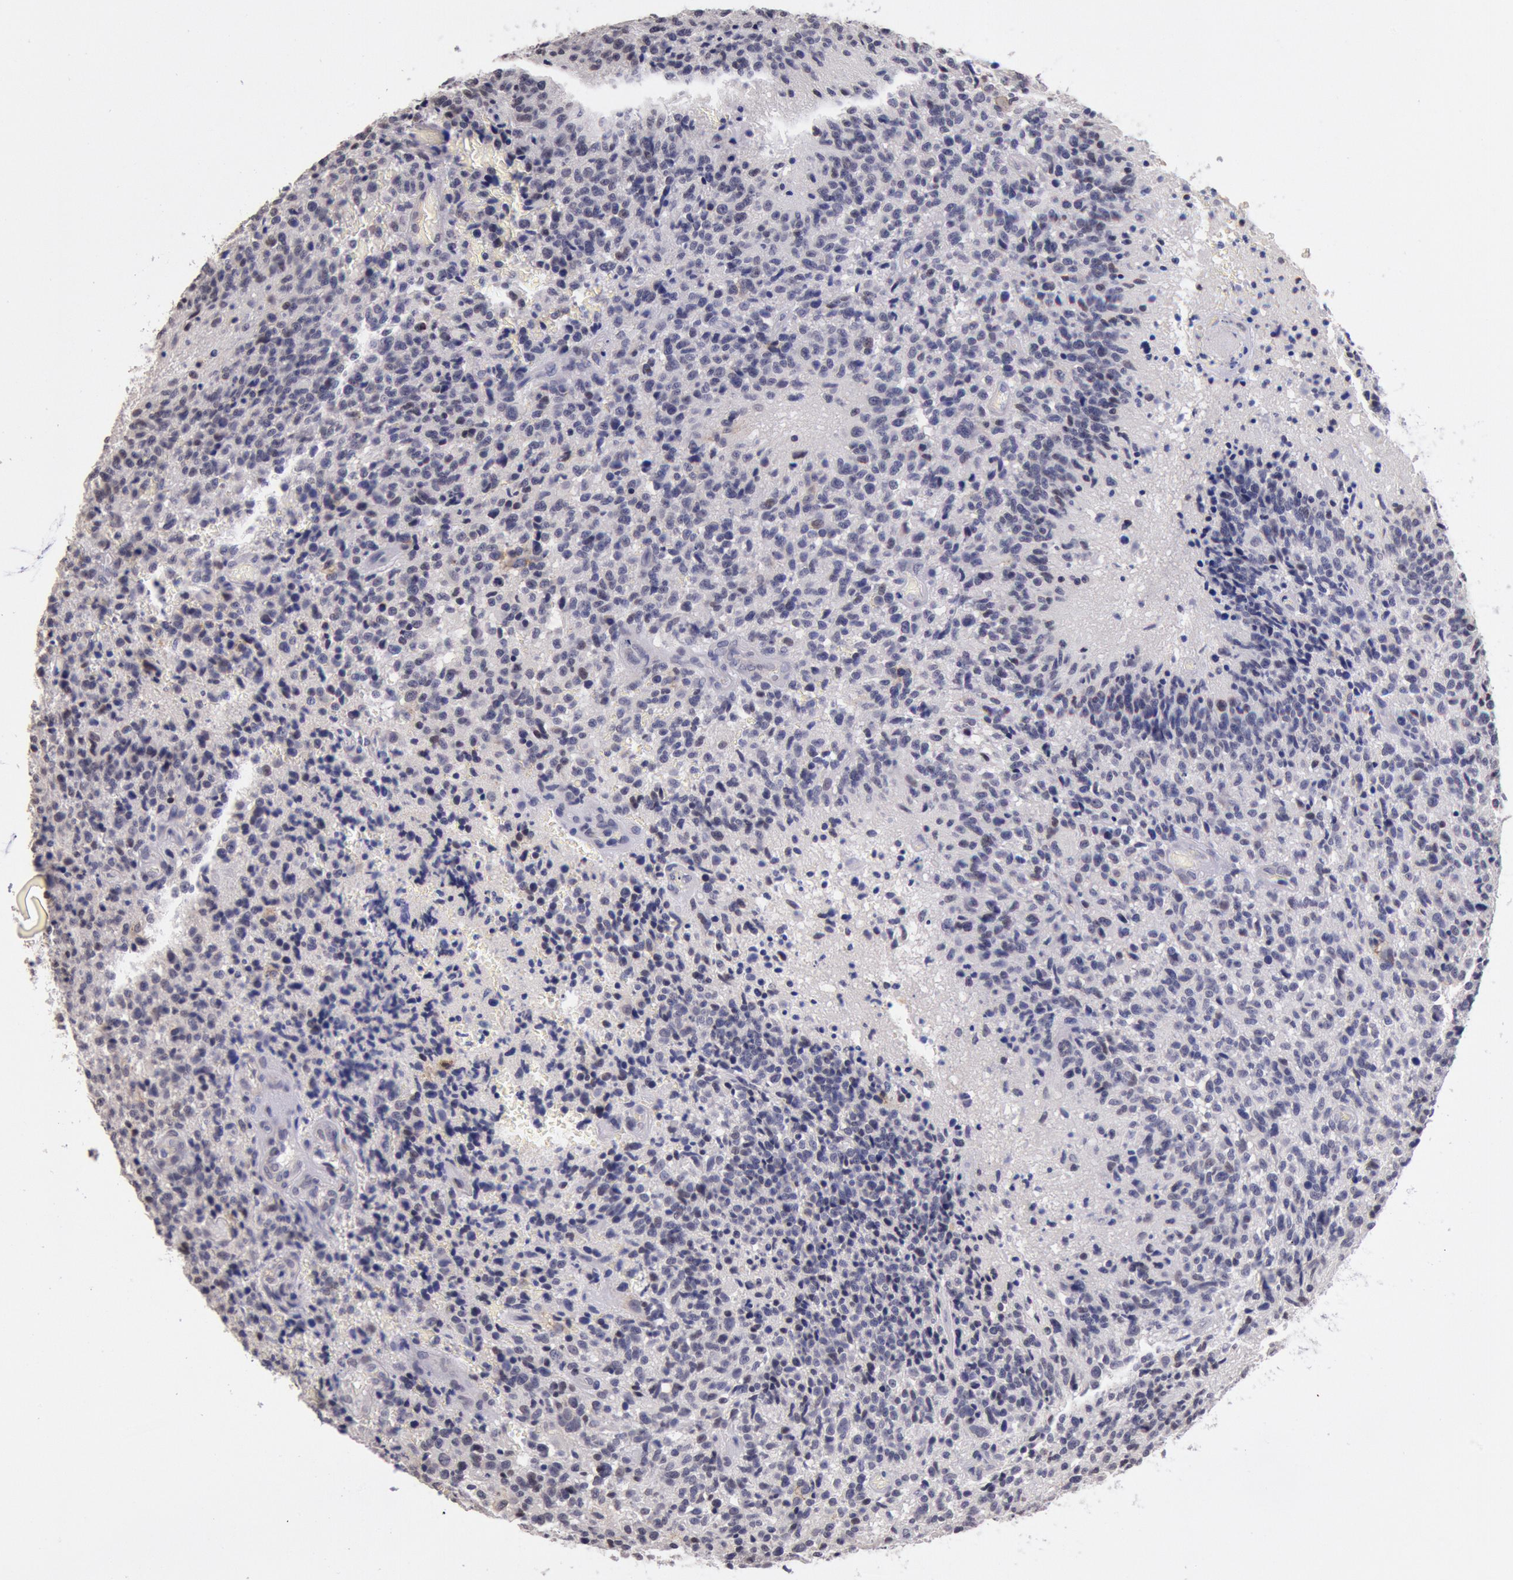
{"staining": {"intensity": "negative", "quantity": "none", "location": "none"}, "tissue": "glioma", "cell_type": "Tumor cells", "image_type": "cancer", "snomed": [{"axis": "morphology", "description": "Glioma, malignant, High grade"}, {"axis": "topography", "description": "Brain"}], "caption": "Human glioma stained for a protein using IHC demonstrates no expression in tumor cells.", "gene": "MYH7", "patient": {"sex": "male", "age": 36}}